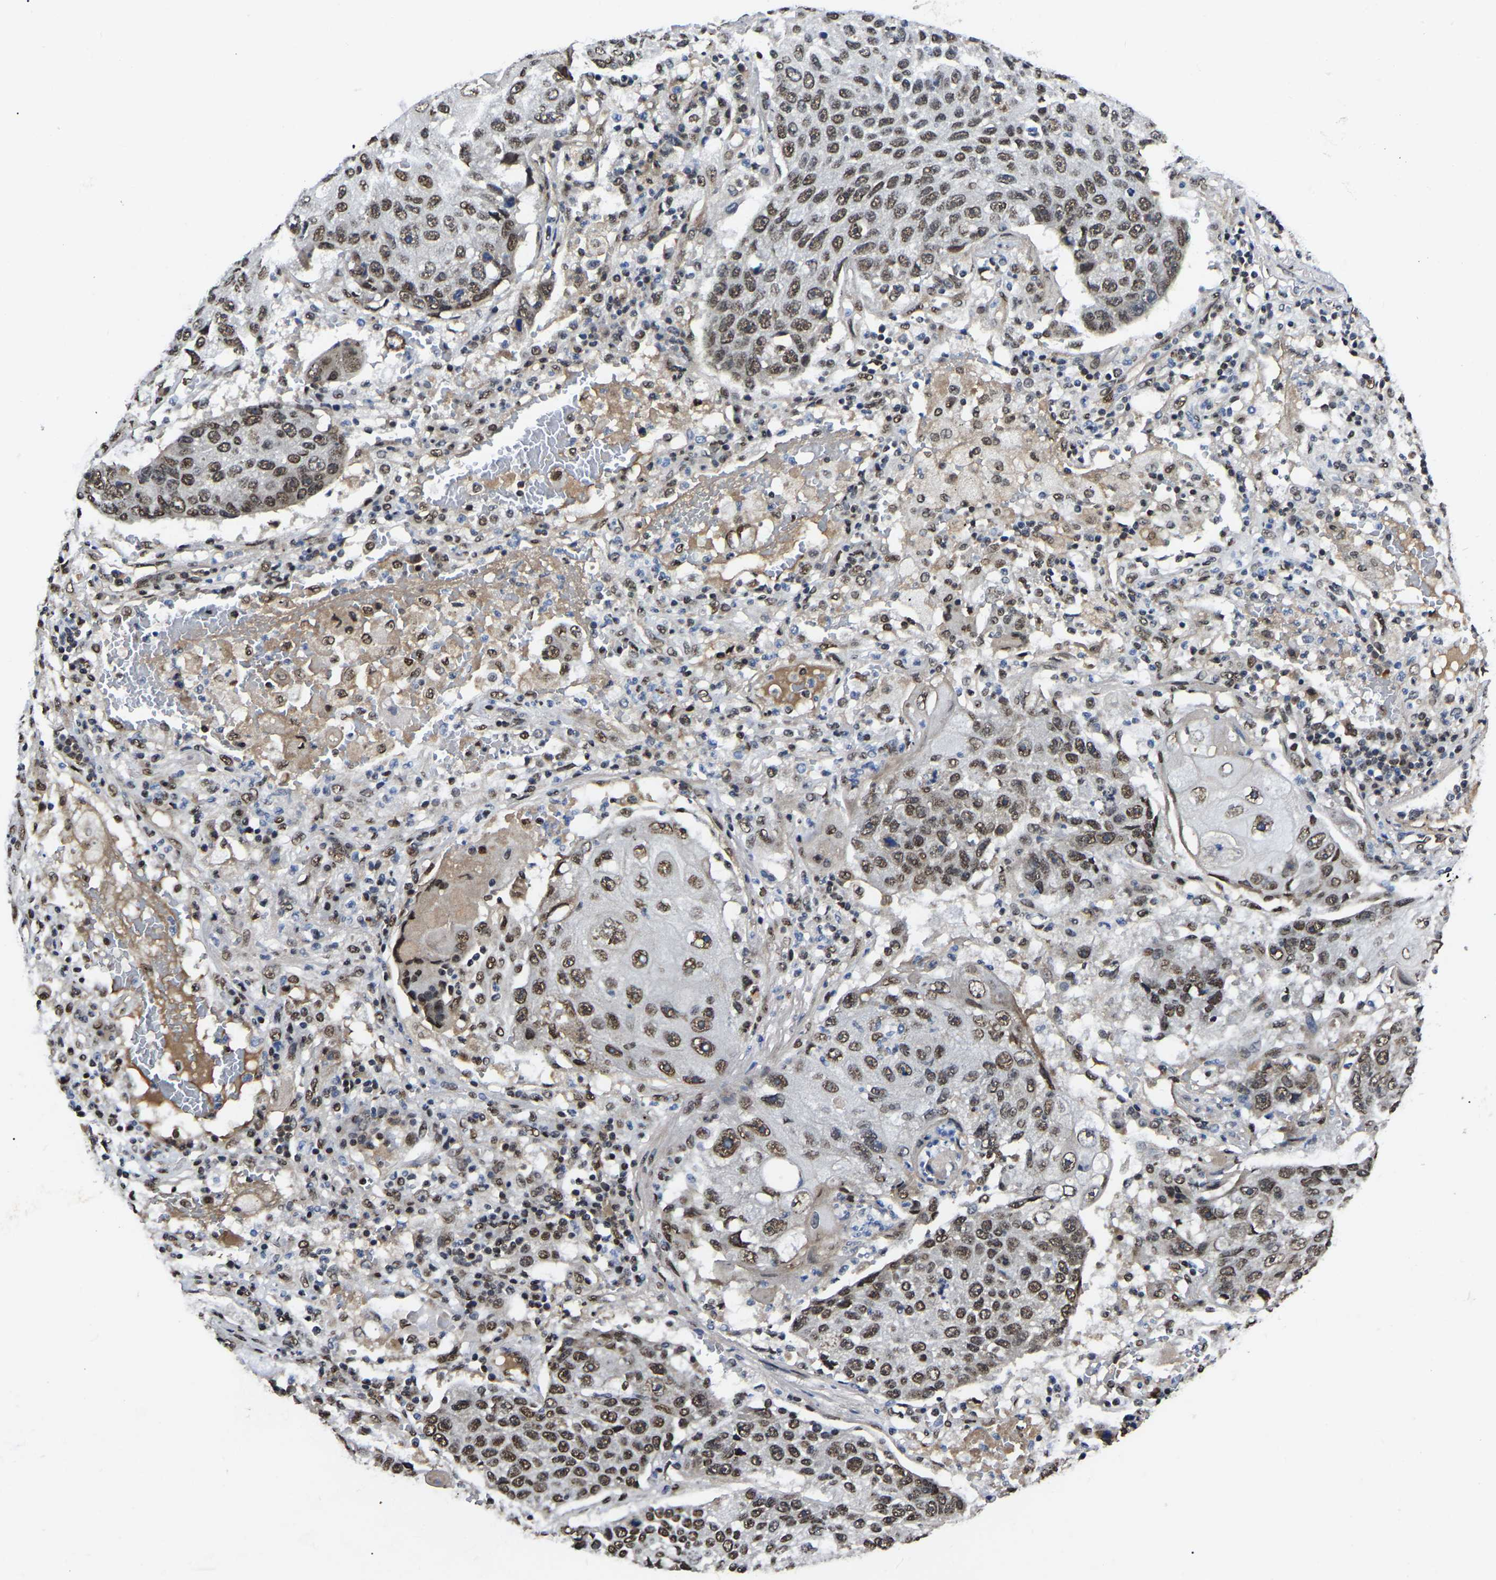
{"staining": {"intensity": "strong", "quantity": ">75%", "location": "nuclear"}, "tissue": "lung cancer", "cell_type": "Tumor cells", "image_type": "cancer", "snomed": [{"axis": "morphology", "description": "Squamous cell carcinoma, NOS"}, {"axis": "topography", "description": "Lung"}], "caption": "Protein expression analysis of lung cancer (squamous cell carcinoma) reveals strong nuclear staining in approximately >75% of tumor cells.", "gene": "TRIM35", "patient": {"sex": "male", "age": 61}}